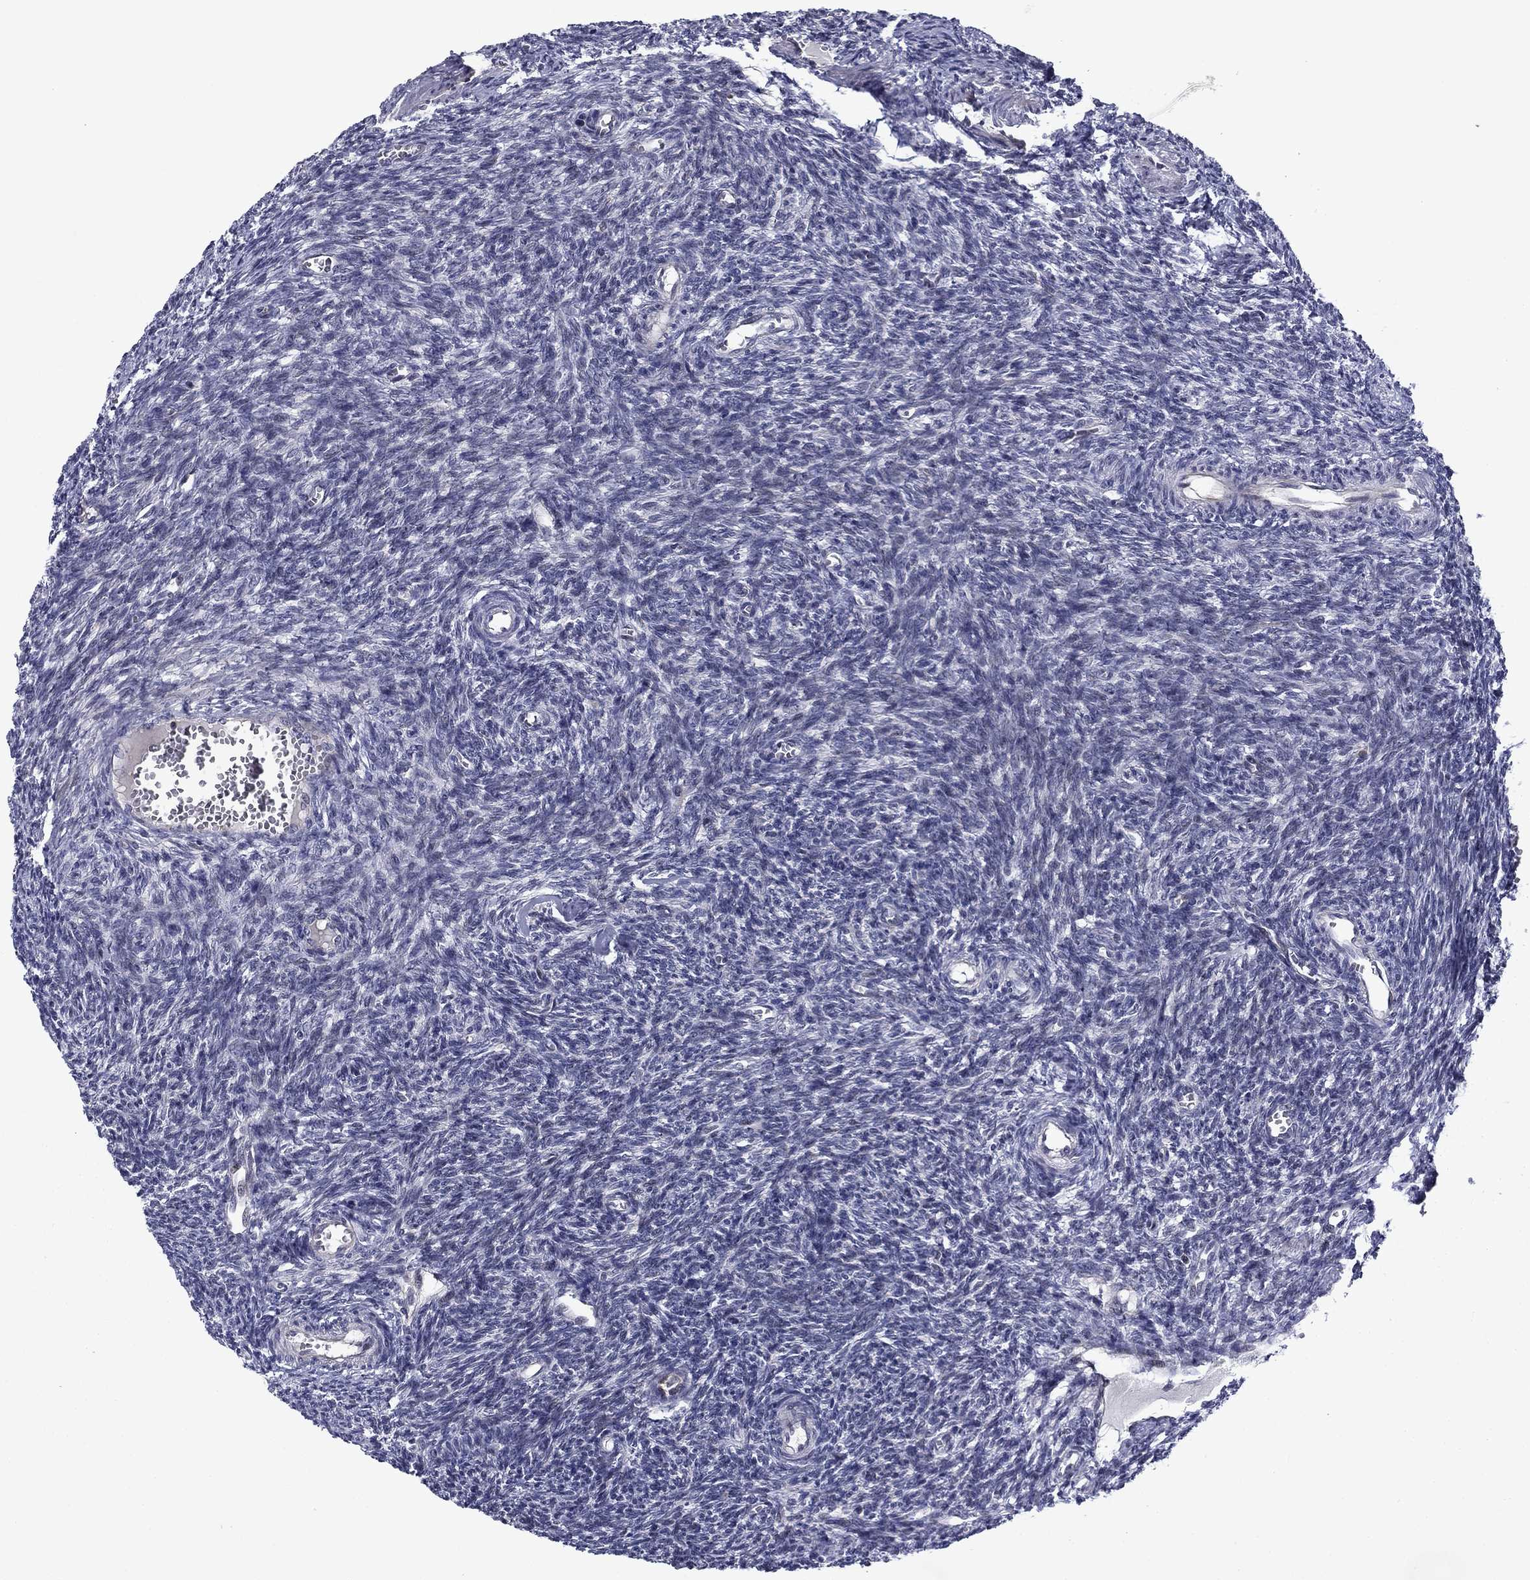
{"staining": {"intensity": "negative", "quantity": "none", "location": "none"}, "tissue": "ovary", "cell_type": "Ovarian stroma cells", "image_type": "normal", "snomed": [{"axis": "morphology", "description": "Normal tissue, NOS"}, {"axis": "topography", "description": "Ovary"}], "caption": "This is an immunohistochemistry (IHC) photomicrograph of benign ovary. There is no expression in ovarian stroma cells.", "gene": "B3GAT1", "patient": {"sex": "female", "age": 27}}